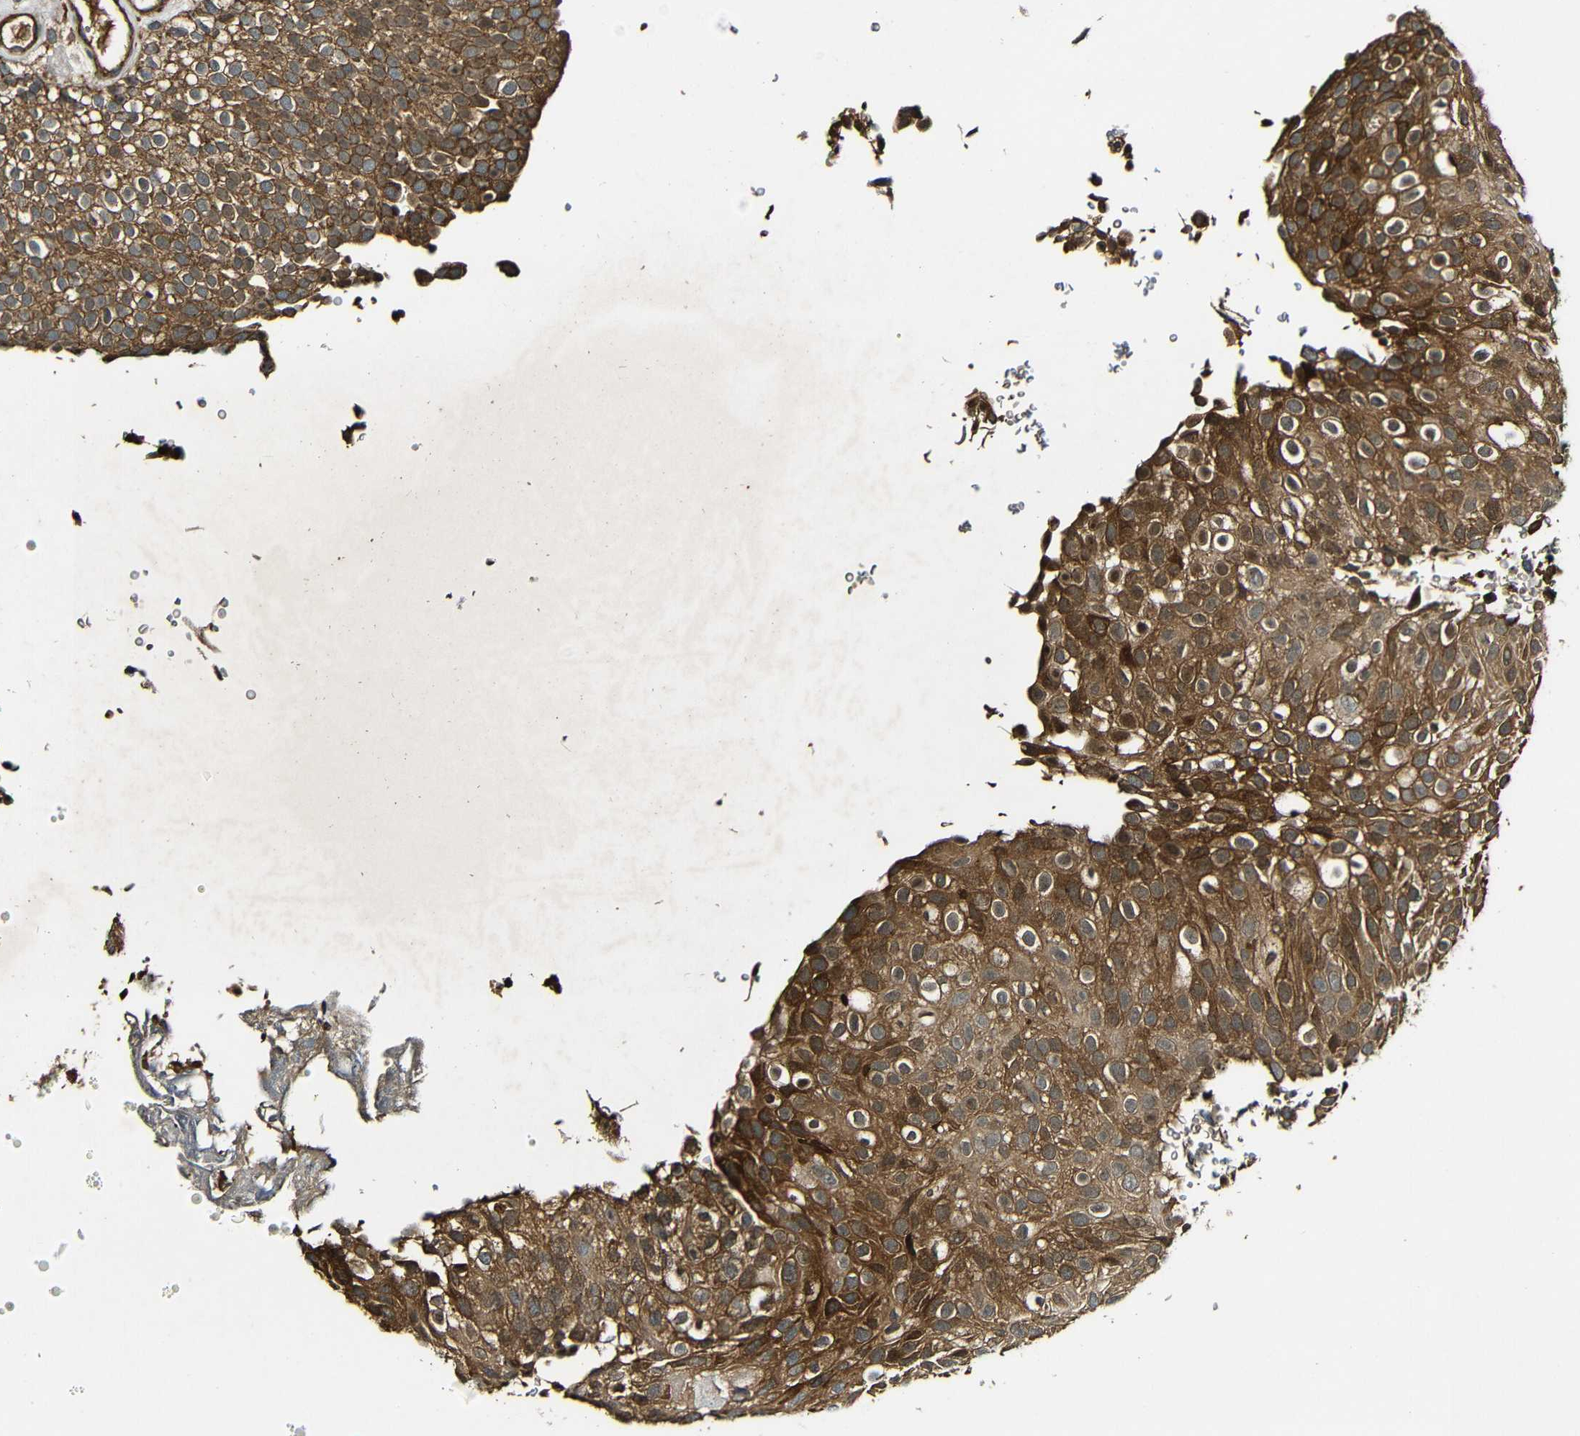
{"staining": {"intensity": "strong", "quantity": ">75%", "location": "cytoplasmic/membranous"}, "tissue": "urothelial cancer", "cell_type": "Tumor cells", "image_type": "cancer", "snomed": [{"axis": "morphology", "description": "Urothelial carcinoma, Low grade"}, {"axis": "topography", "description": "Urinary bladder"}], "caption": "Immunohistochemistry (DAB (3,3'-diaminobenzidine)) staining of human urothelial carcinoma (low-grade) exhibits strong cytoplasmic/membranous protein staining in about >75% of tumor cells.", "gene": "CASP8", "patient": {"sex": "male", "age": 78}}